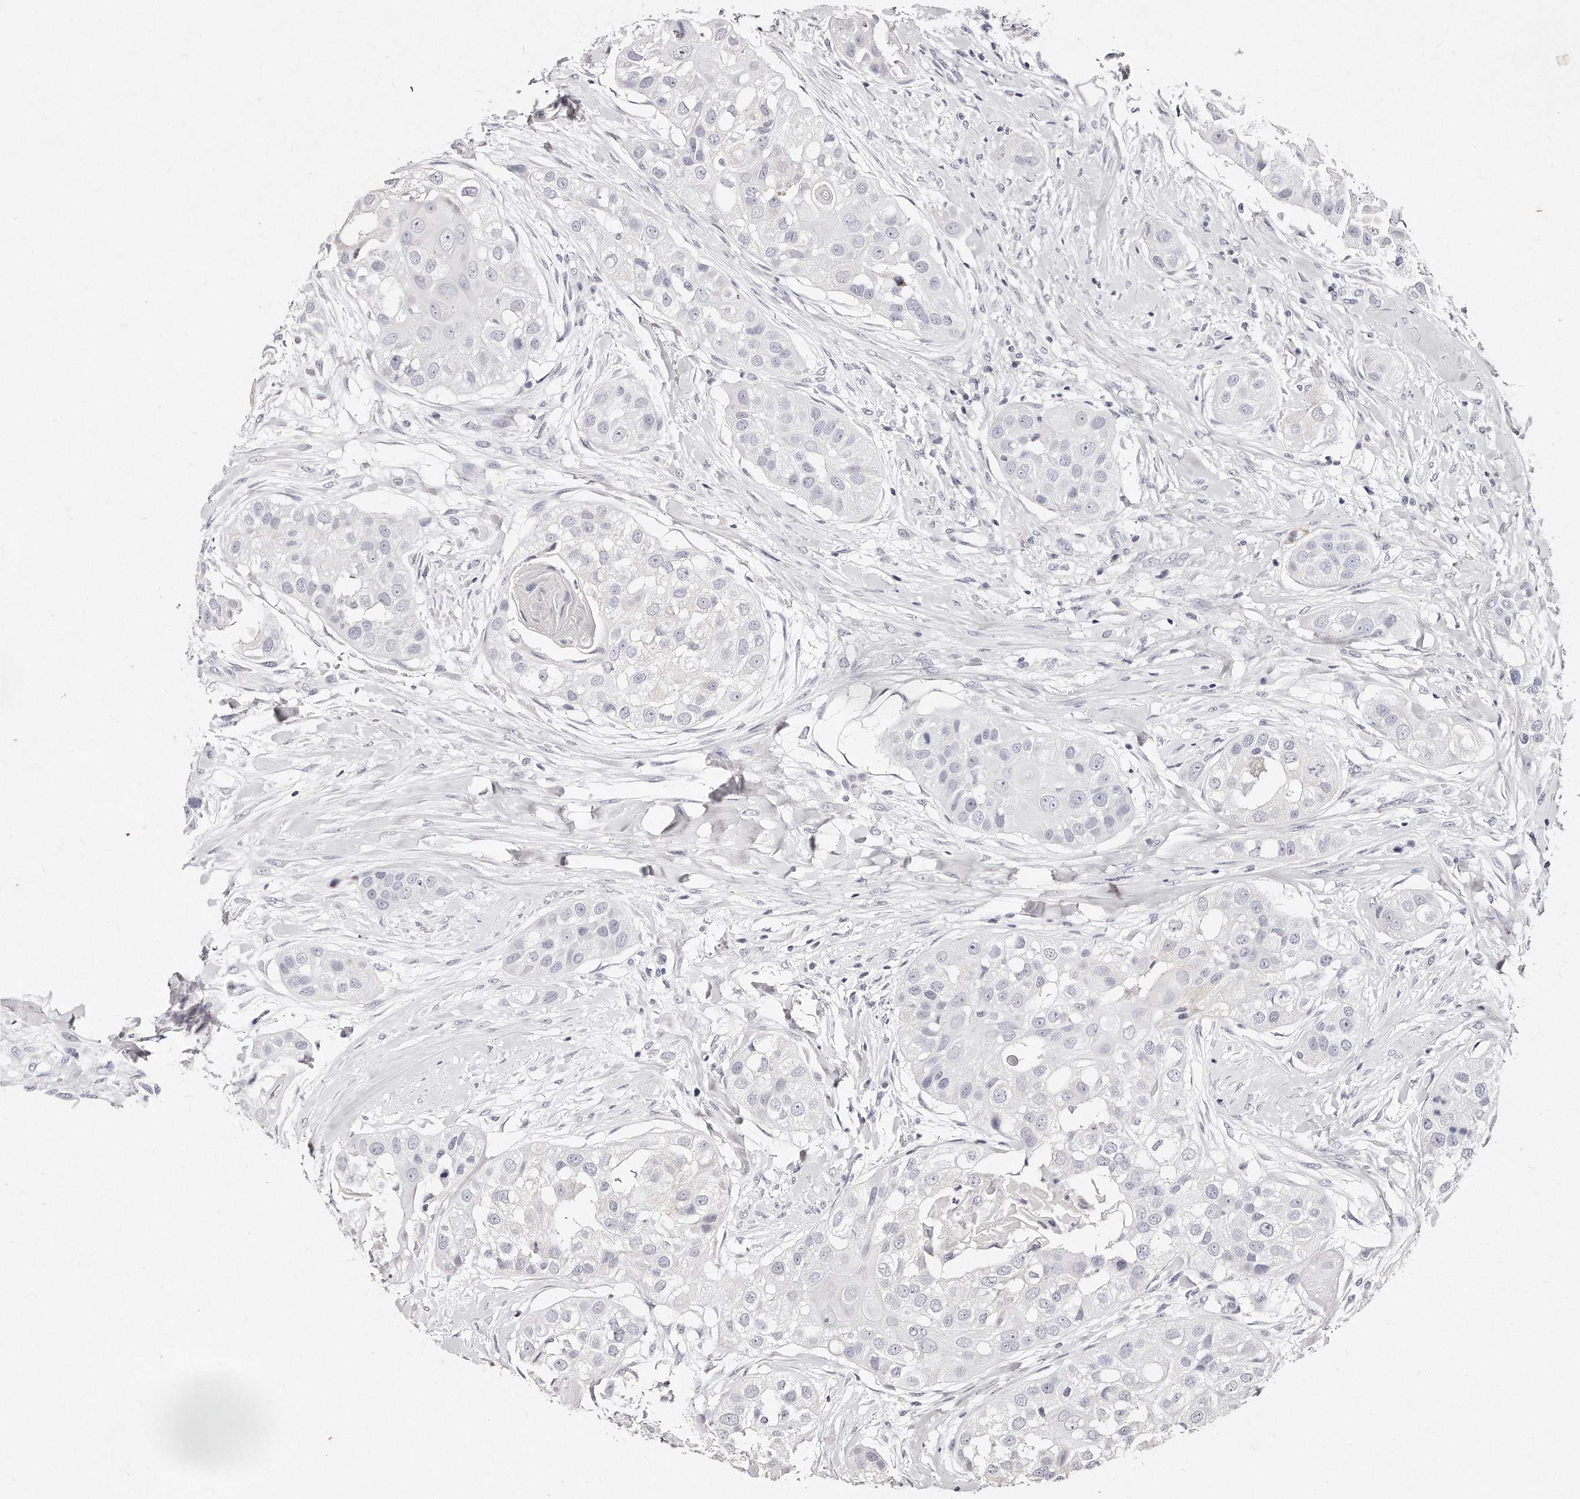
{"staining": {"intensity": "negative", "quantity": "none", "location": "none"}, "tissue": "head and neck cancer", "cell_type": "Tumor cells", "image_type": "cancer", "snomed": [{"axis": "morphology", "description": "Normal tissue, NOS"}, {"axis": "morphology", "description": "Squamous cell carcinoma, NOS"}, {"axis": "topography", "description": "Skeletal muscle"}, {"axis": "topography", "description": "Head-Neck"}], "caption": "Human head and neck cancer stained for a protein using immunohistochemistry (IHC) demonstrates no expression in tumor cells.", "gene": "GDA", "patient": {"sex": "male", "age": 51}}